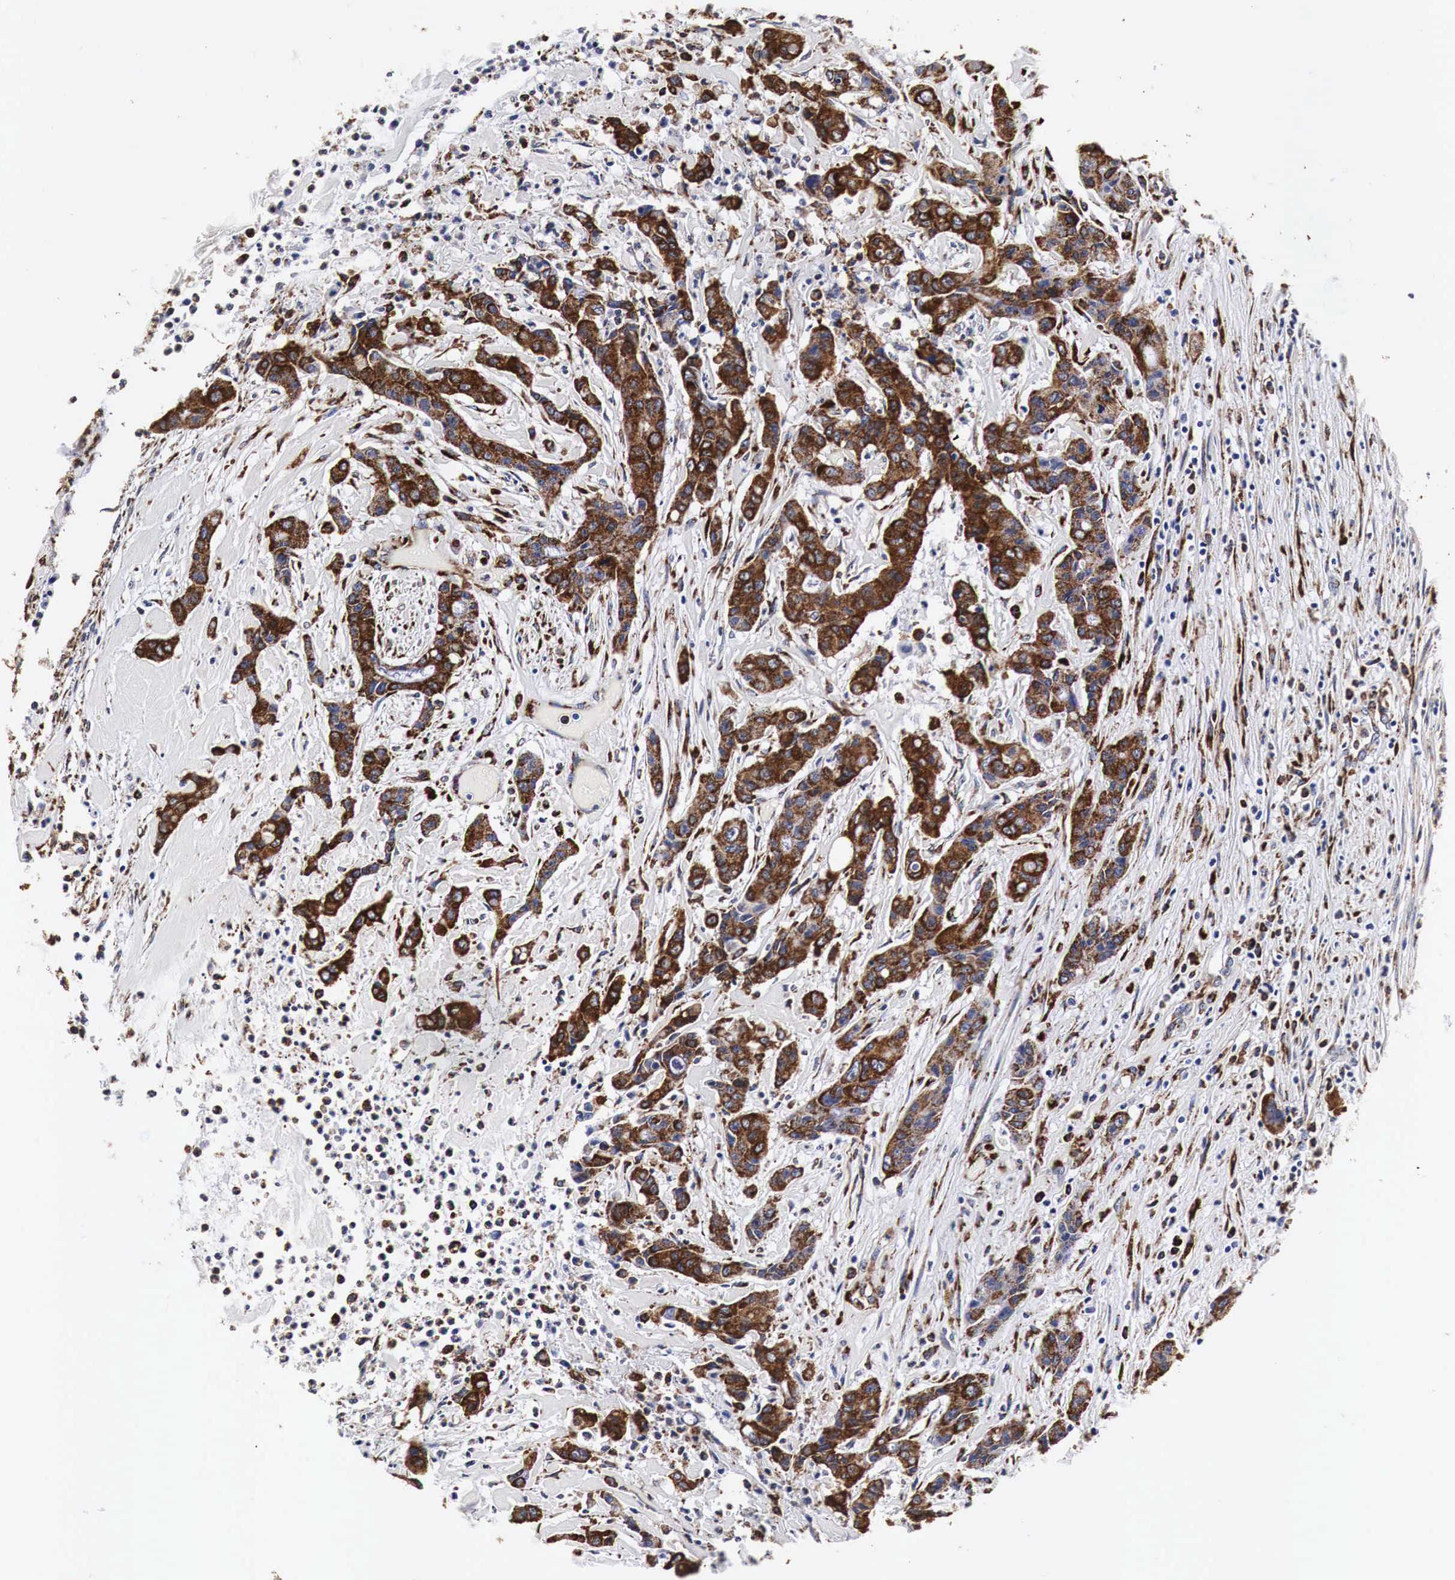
{"staining": {"intensity": "strong", "quantity": ">75%", "location": "cytoplasmic/membranous"}, "tissue": "colorectal cancer", "cell_type": "Tumor cells", "image_type": "cancer", "snomed": [{"axis": "morphology", "description": "Adenocarcinoma, NOS"}, {"axis": "topography", "description": "Colon"}], "caption": "The immunohistochemical stain labels strong cytoplasmic/membranous expression in tumor cells of colorectal adenocarcinoma tissue.", "gene": "CKAP4", "patient": {"sex": "female", "age": 70}}